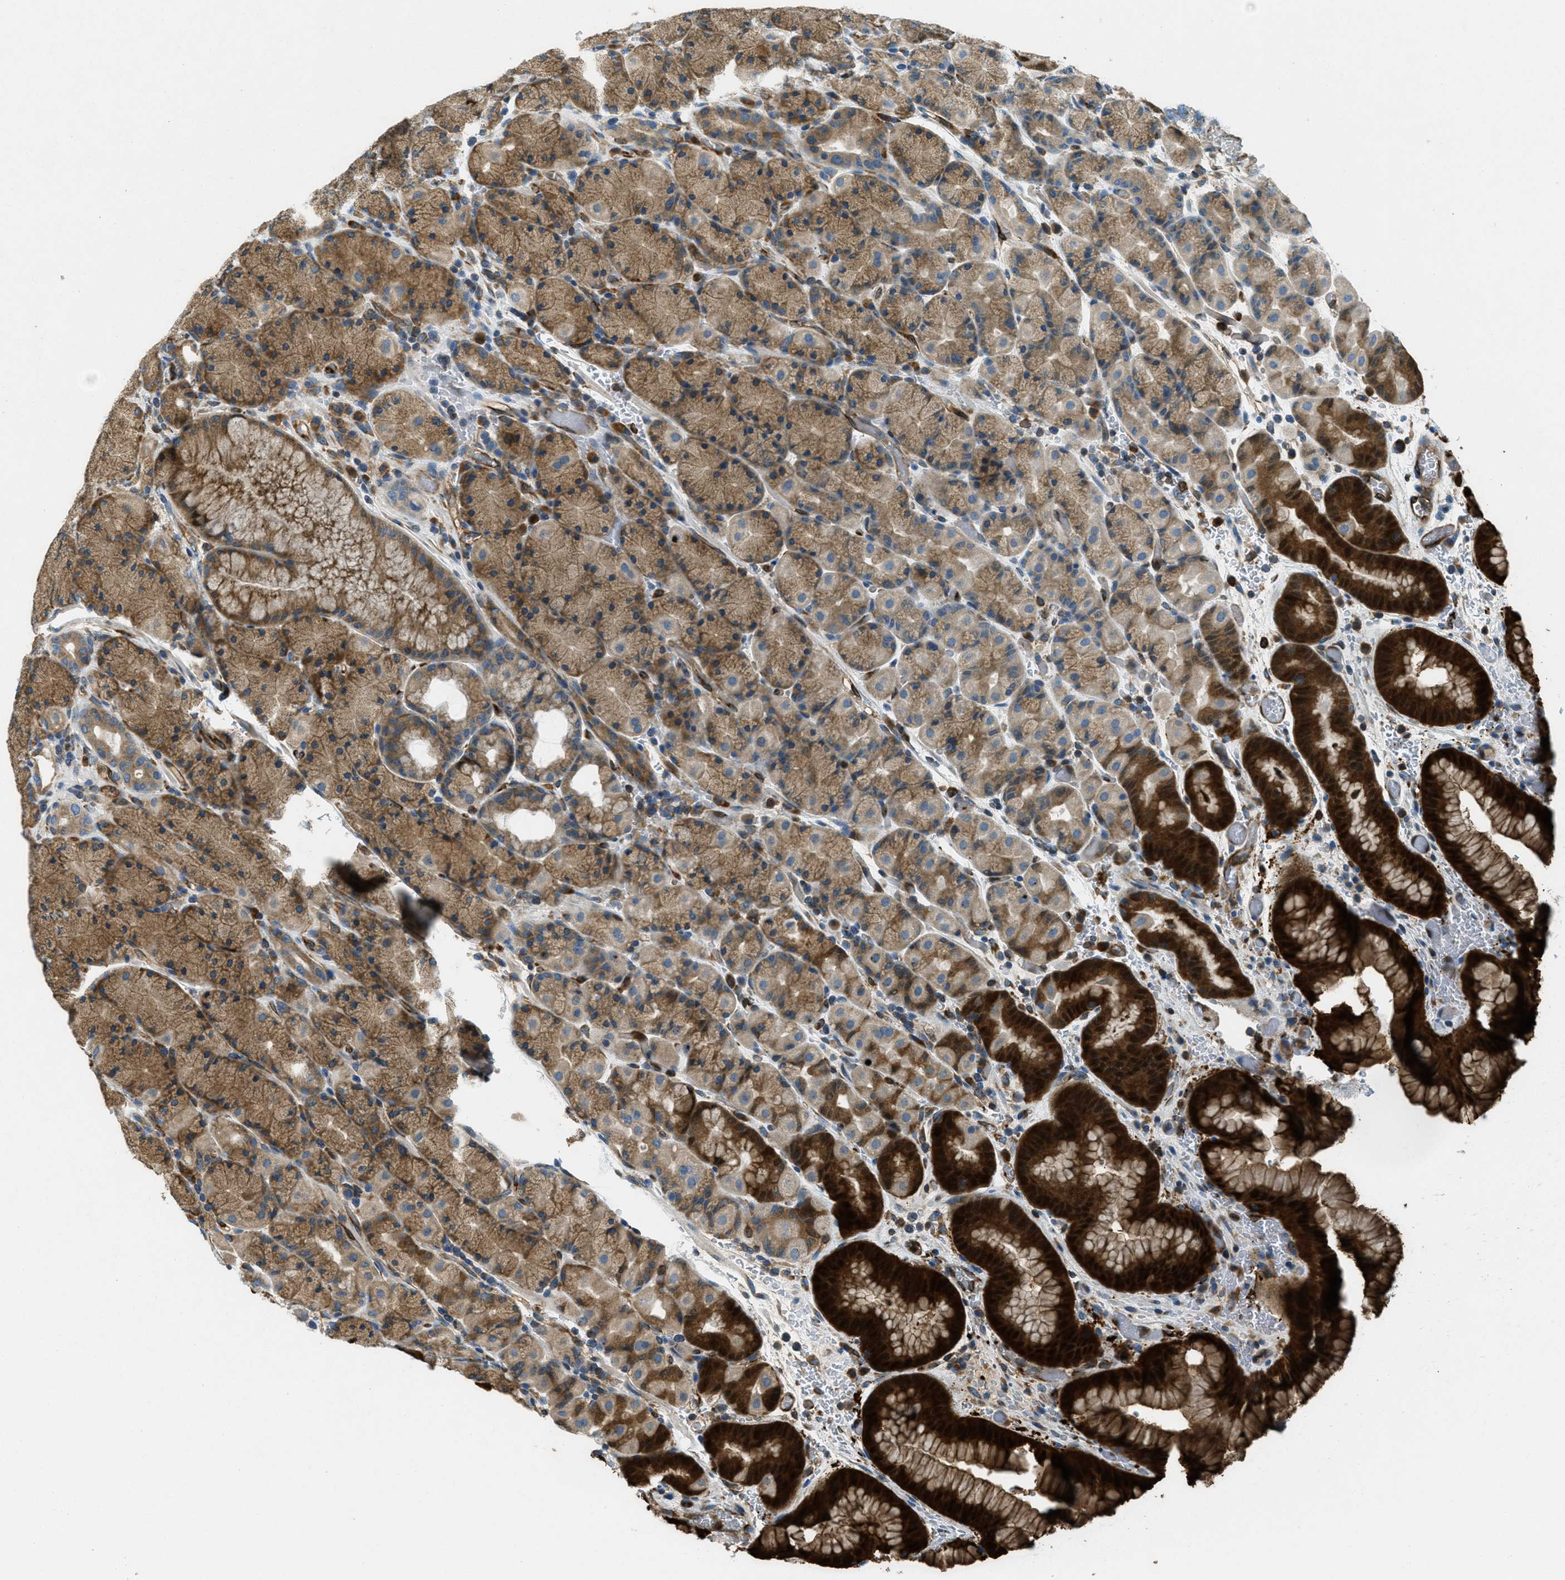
{"staining": {"intensity": "strong", "quantity": ">75%", "location": "cytoplasmic/membranous"}, "tissue": "stomach", "cell_type": "Glandular cells", "image_type": "normal", "snomed": [{"axis": "morphology", "description": "Normal tissue, NOS"}, {"axis": "morphology", "description": "Carcinoid, malignant, NOS"}, {"axis": "topography", "description": "Stomach, upper"}], "caption": "The immunohistochemical stain labels strong cytoplasmic/membranous staining in glandular cells of normal stomach.", "gene": "GIMAP8", "patient": {"sex": "male", "age": 39}}